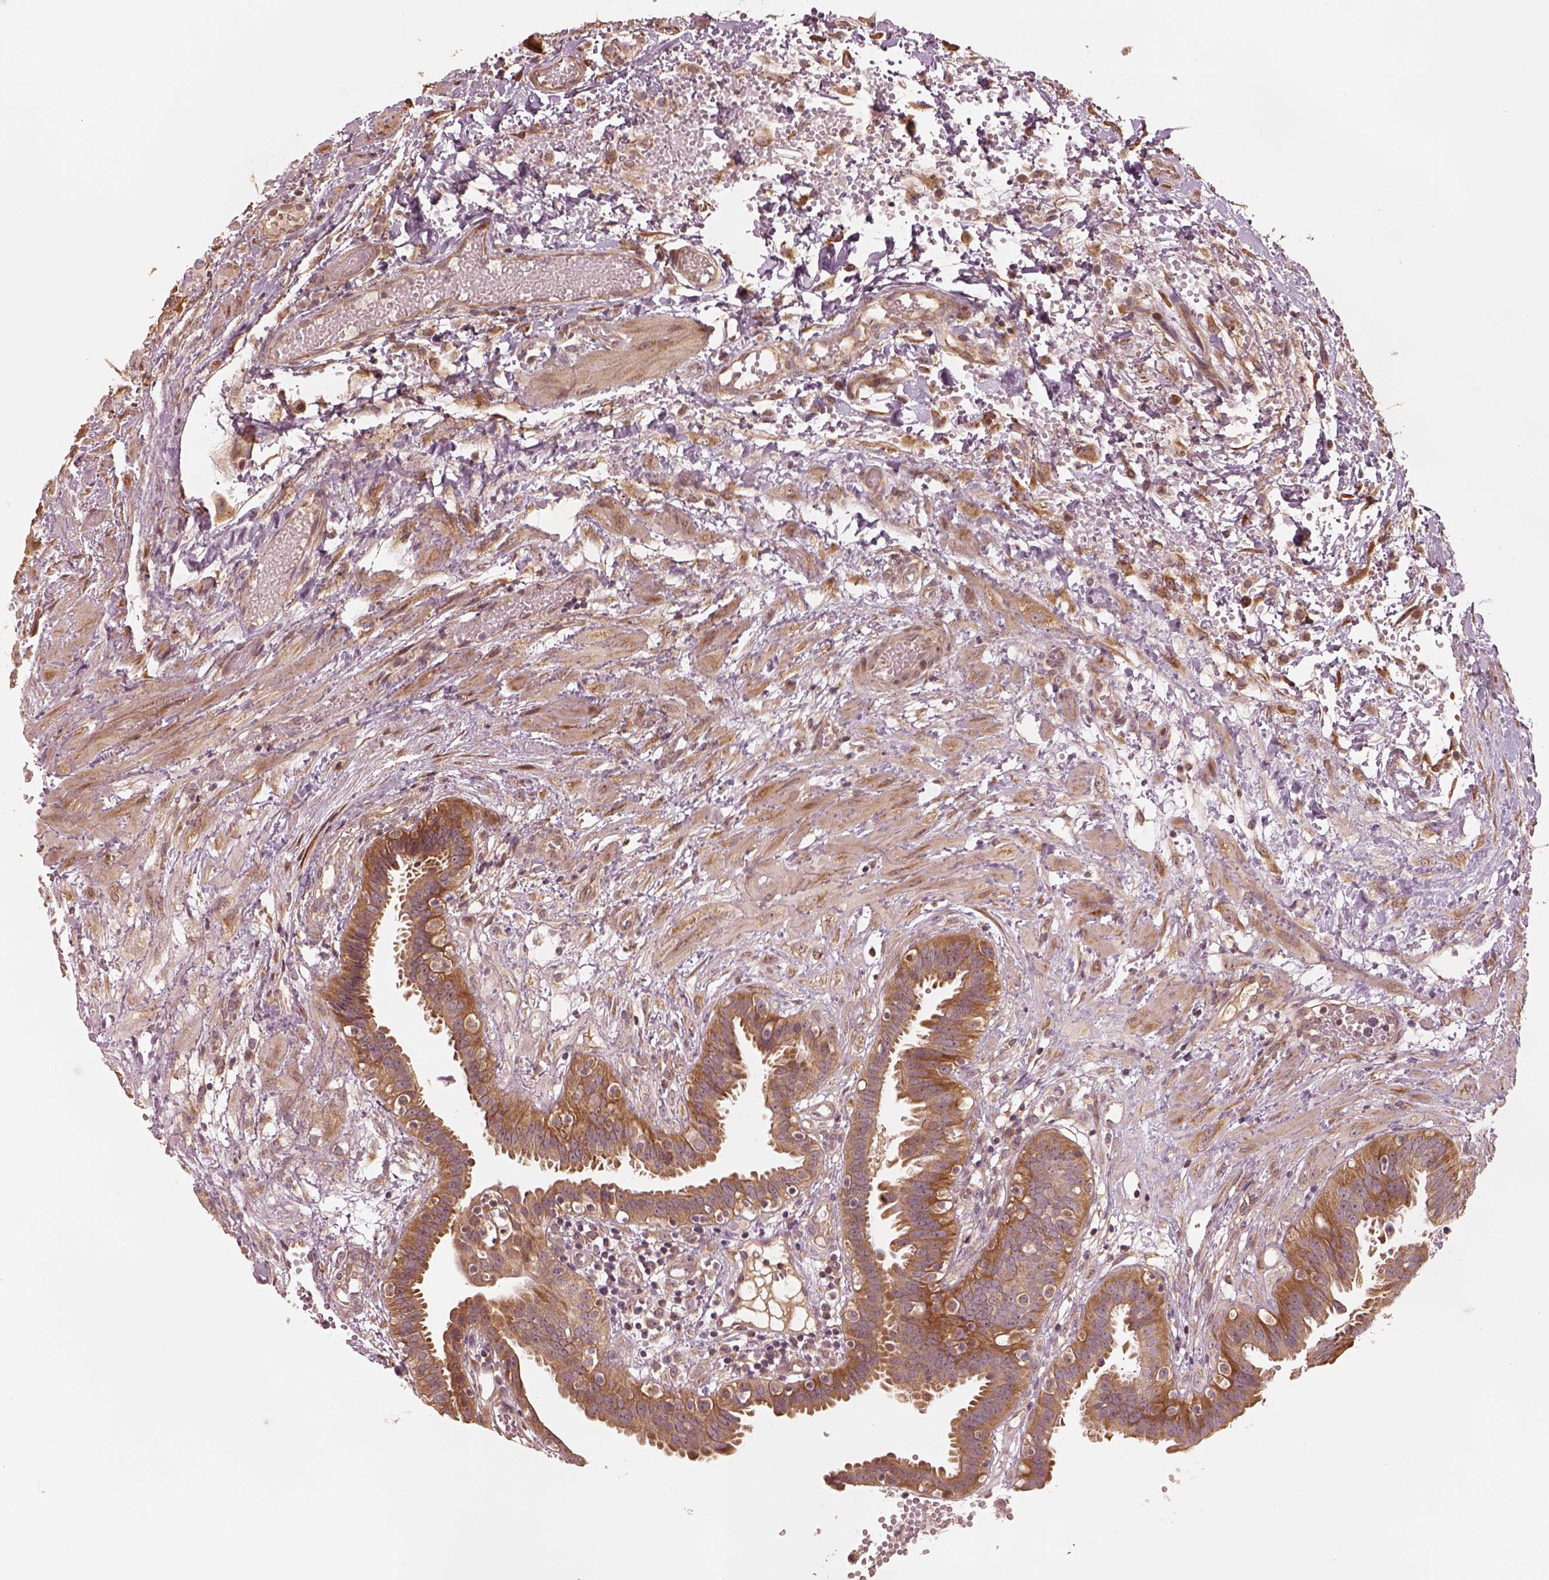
{"staining": {"intensity": "moderate", "quantity": ">75%", "location": "cytoplasmic/membranous"}, "tissue": "fallopian tube", "cell_type": "Glandular cells", "image_type": "normal", "snomed": [{"axis": "morphology", "description": "Normal tissue, NOS"}, {"axis": "topography", "description": "Fallopian tube"}], "caption": "Immunohistochemistry (IHC) (DAB (3,3'-diaminobenzidine)) staining of normal fallopian tube reveals moderate cytoplasmic/membranous protein staining in about >75% of glandular cells.", "gene": "RPS5", "patient": {"sex": "female", "age": 37}}